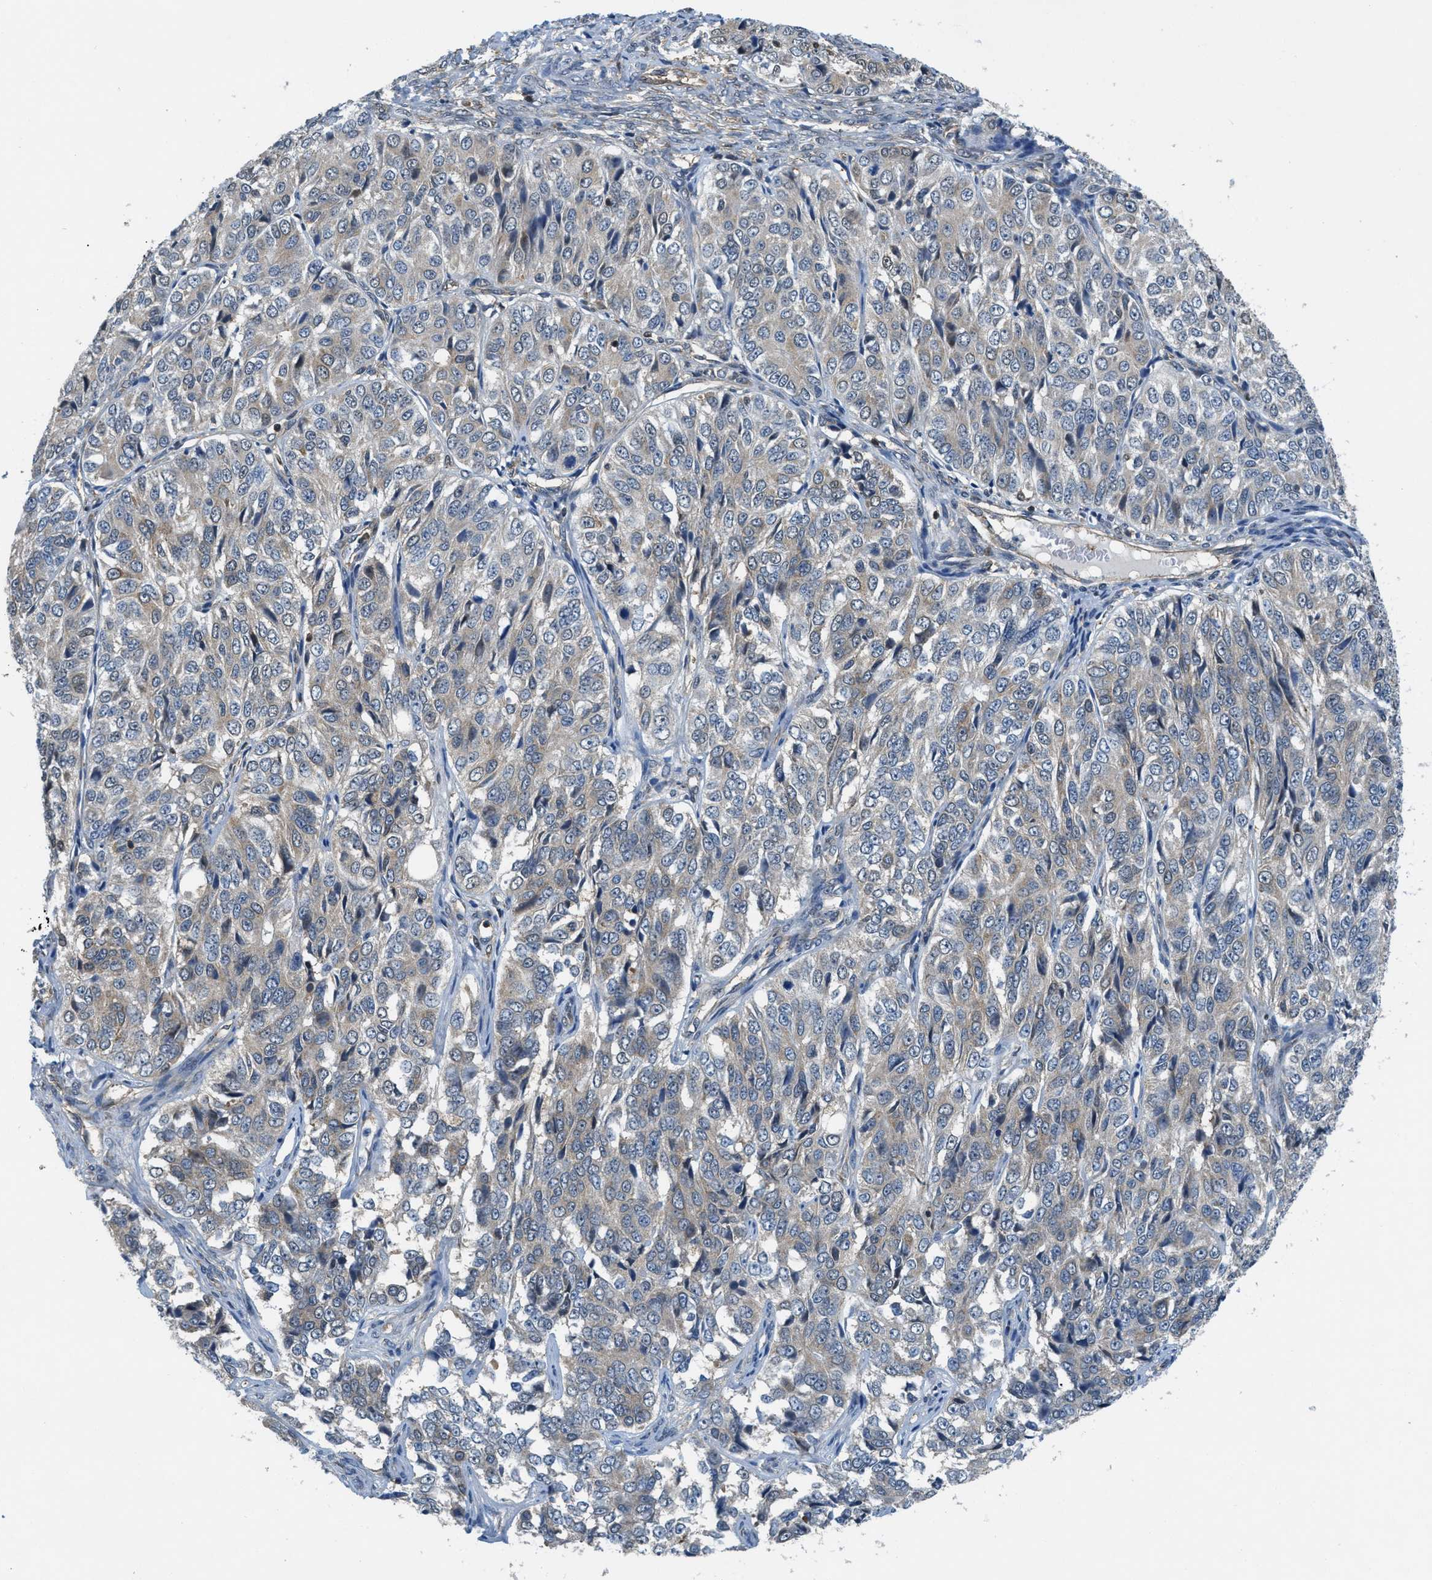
{"staining": {"intensity": "weak", "quantity": "<25%", "location": "cytoplasmic/membranous"}, "tissue": "ovarian cancer", "cell_type": "Tumor cells", "image_type": "cancer", "snomed": [{"axis": "morphology", "description": "Carcinoma, endometroid"}, {"axis": "topography", "description": "Ovary"}], "caption": "IHC histopathology image of ovarian cancer (endometroid carcinoma) stained for a protein (brown), which shows no staining in tumor cells.", "gene": "PIP5K1C", "patient": {"sex": "female", "age": 51}}